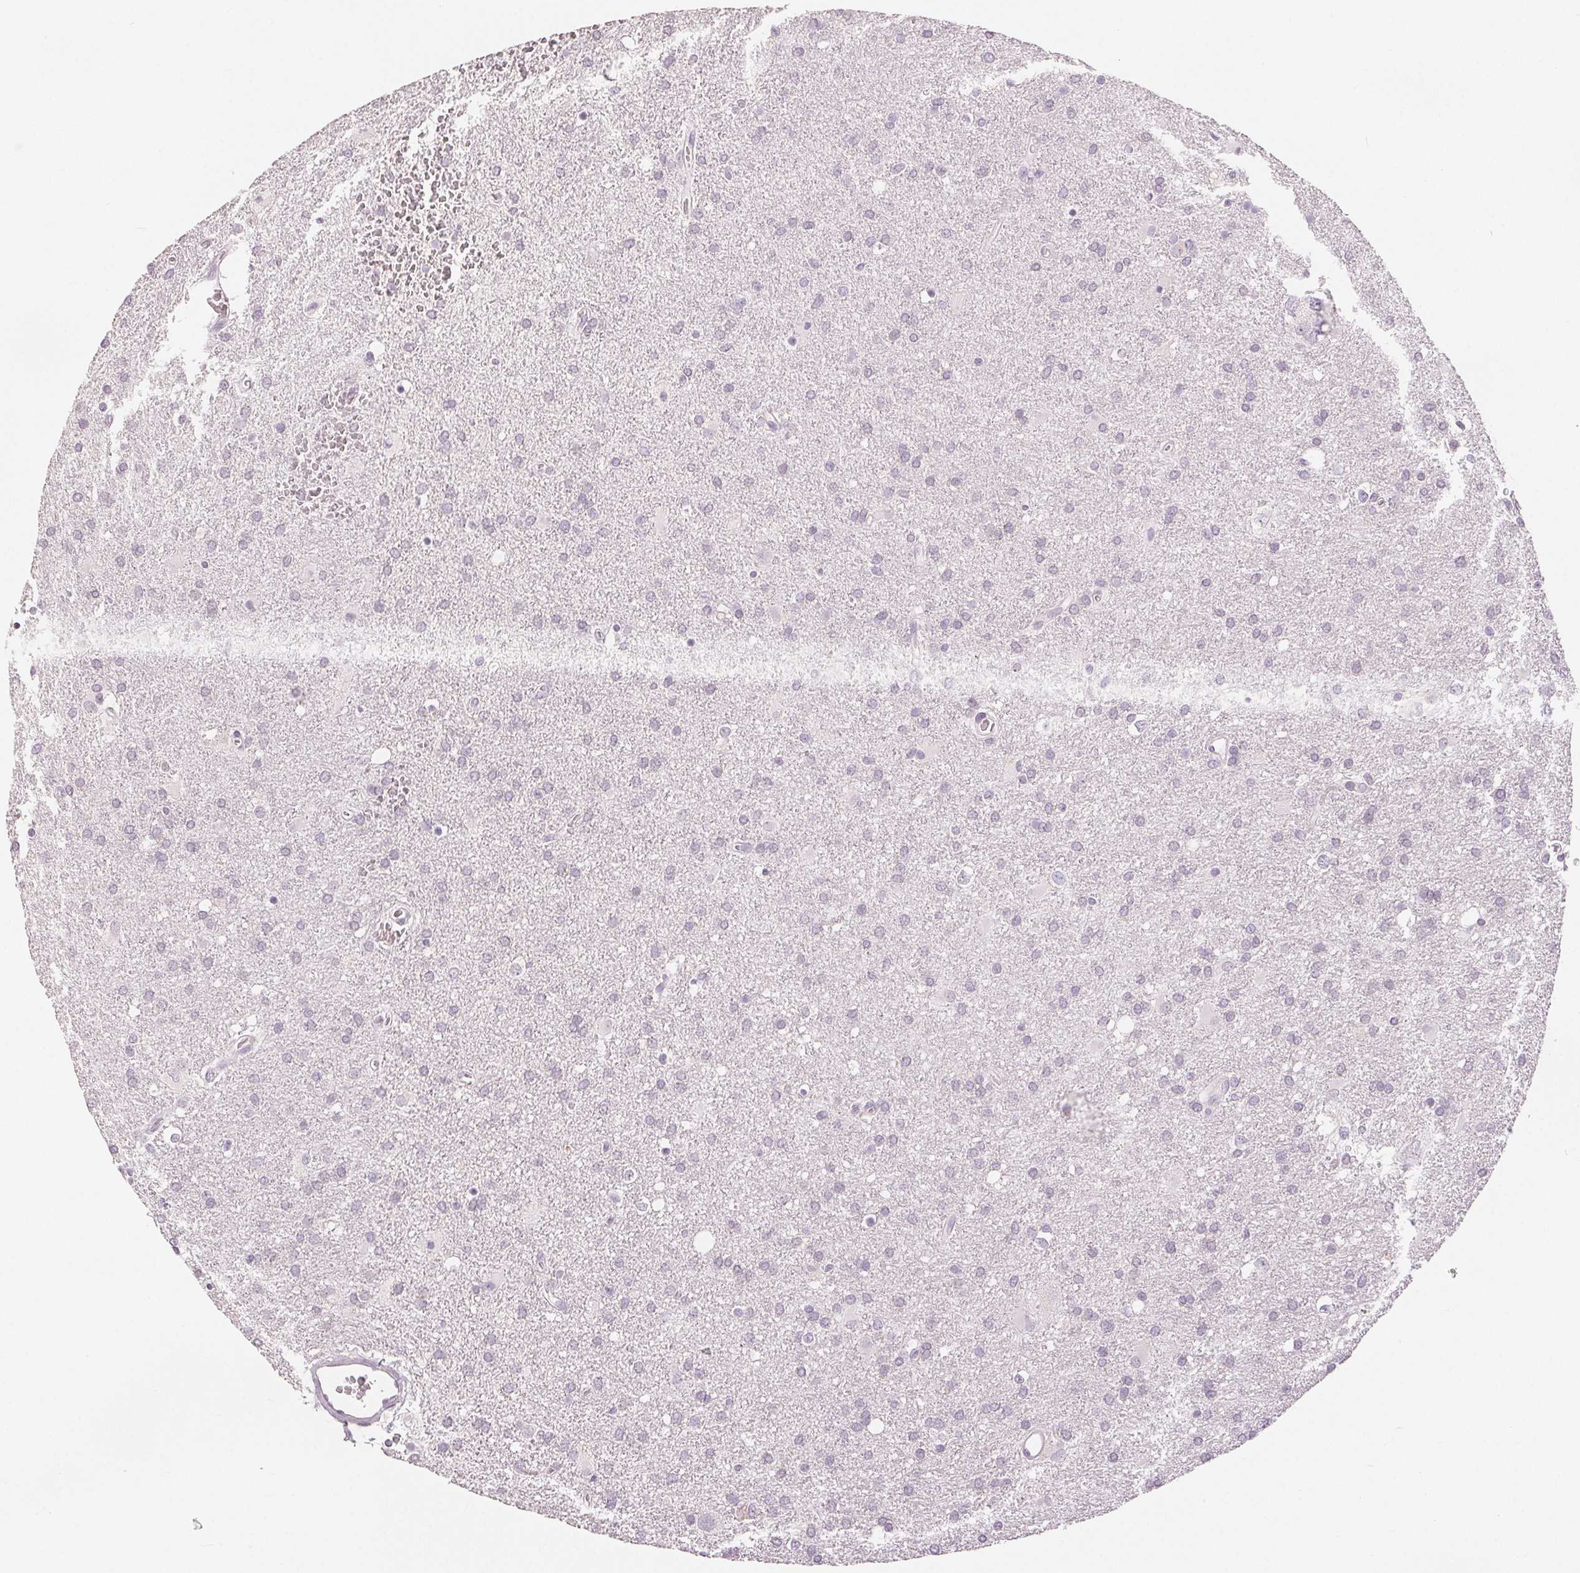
{"staining": {"intensity": "negative", "quantity": "none", "location": "none"}, "tissue": "glioma", "cell_type": "Tumor cells", "image_type": "cancer", "snomed": [{"axis": "morphology", "description": "Glioma, malignant, Low grade"}, {"axis": "topography", "description": "Brain"}], "caption": "Immunohistochemistry histopathology image of neoplastic tissue: malignant glioma (low-grade) stained with DAB (3,3'-diaminobenzidine) shows no significant protein staining in tumor cells.", "gene": "SLC27A5", "patient": {"sex": "male", "age": 66}}